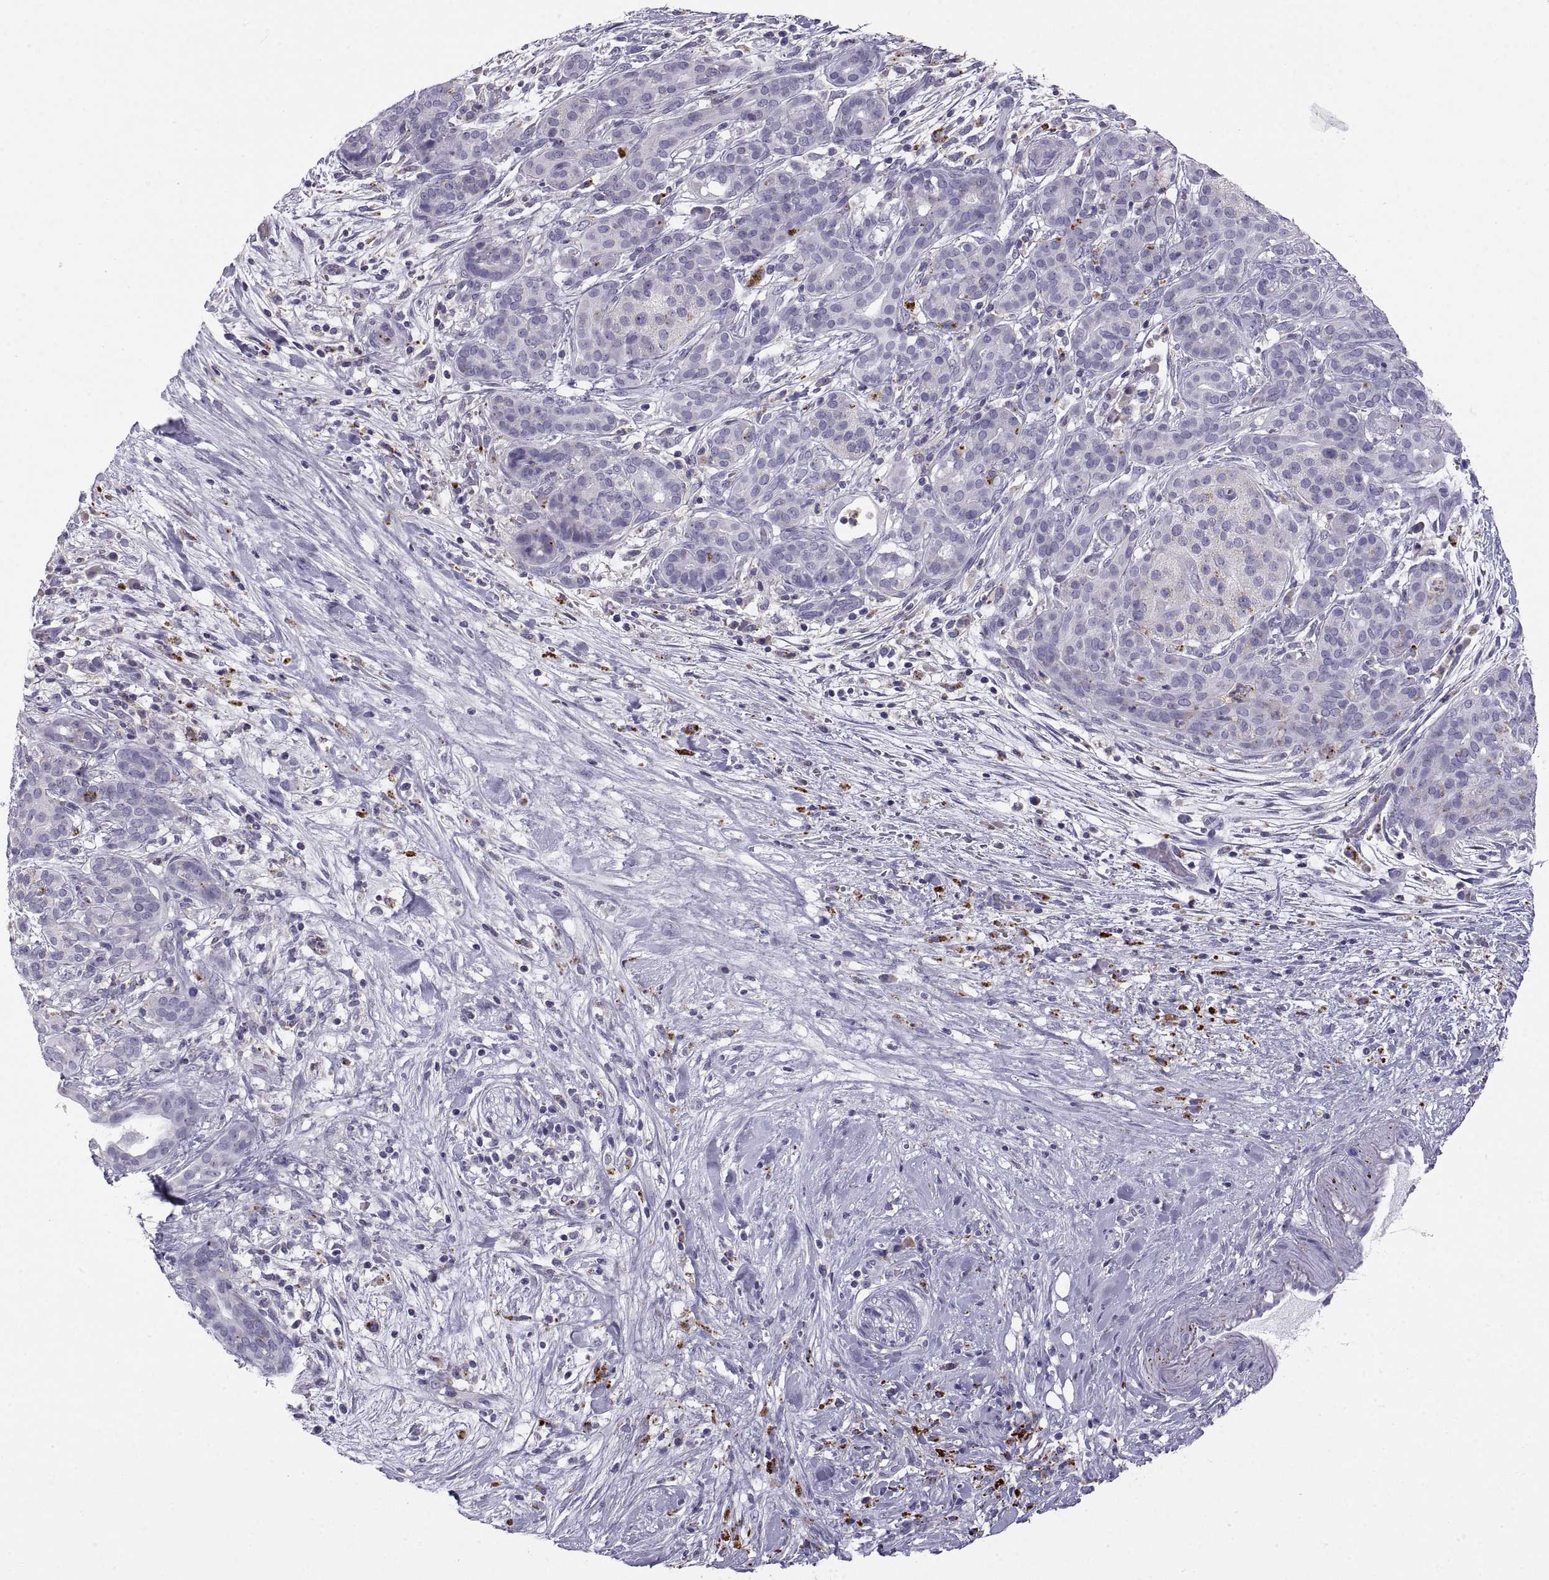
{"staining": {"intensity": "negative", "quantity": "none", "location": "none"}, "tissue": "pancreatic cancer", "cell_type": "Tumor cells", "image_type": "cancer", "snomed": [{"axis": "morphology", "description": "Adenocarcinoma, NOS"}, {"axis": "topography", "description": "Pancreas"}], "caption": "Pancreatic cancer was stained to show a protein in brown. There is no significant expression in tumor cells.", "gene": "RGS19", "patient": {"sex": "male", "age": 44}}